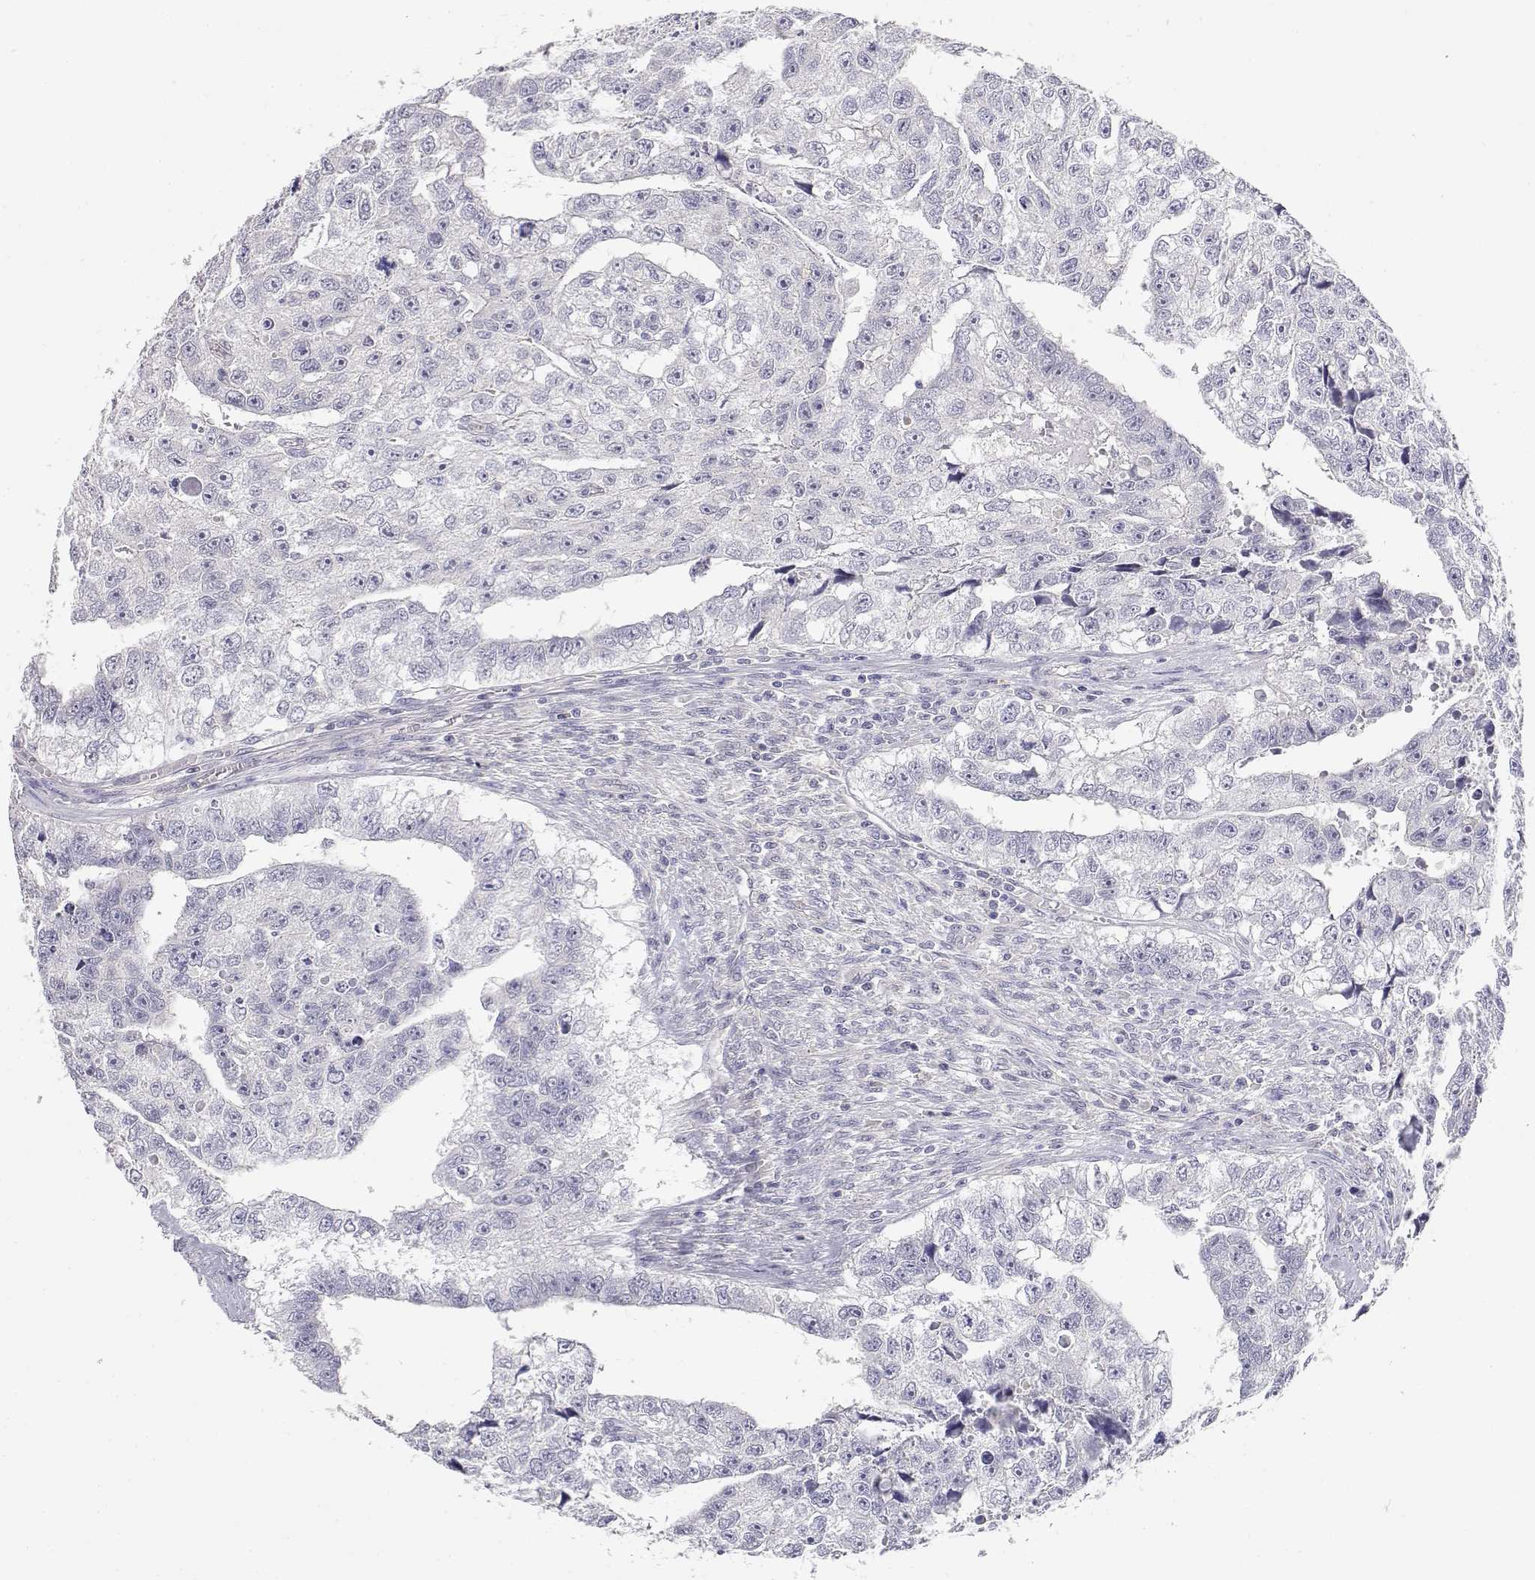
{"staining": {"intensity": "negative", "quantity": "none", "location": "none"}, "tissue": "testis cancer", "cell_type": "Tumor cells", "image_type": "cancer", "snomed": [{"axis": "morphology", "description": "Carcinoma, Embryonal, NOS"}, {"axis": "morphology", "description": "Teratoma, malignant, NOS"}, {"axis": "topography", "description": "Testis"}], "caption": "Protein analysis of embryonal carcinoma (testis) reveals no significant positivity in tumor cells.", "gene": "ADA", "patient": {"sex": "male", "age": 44}}